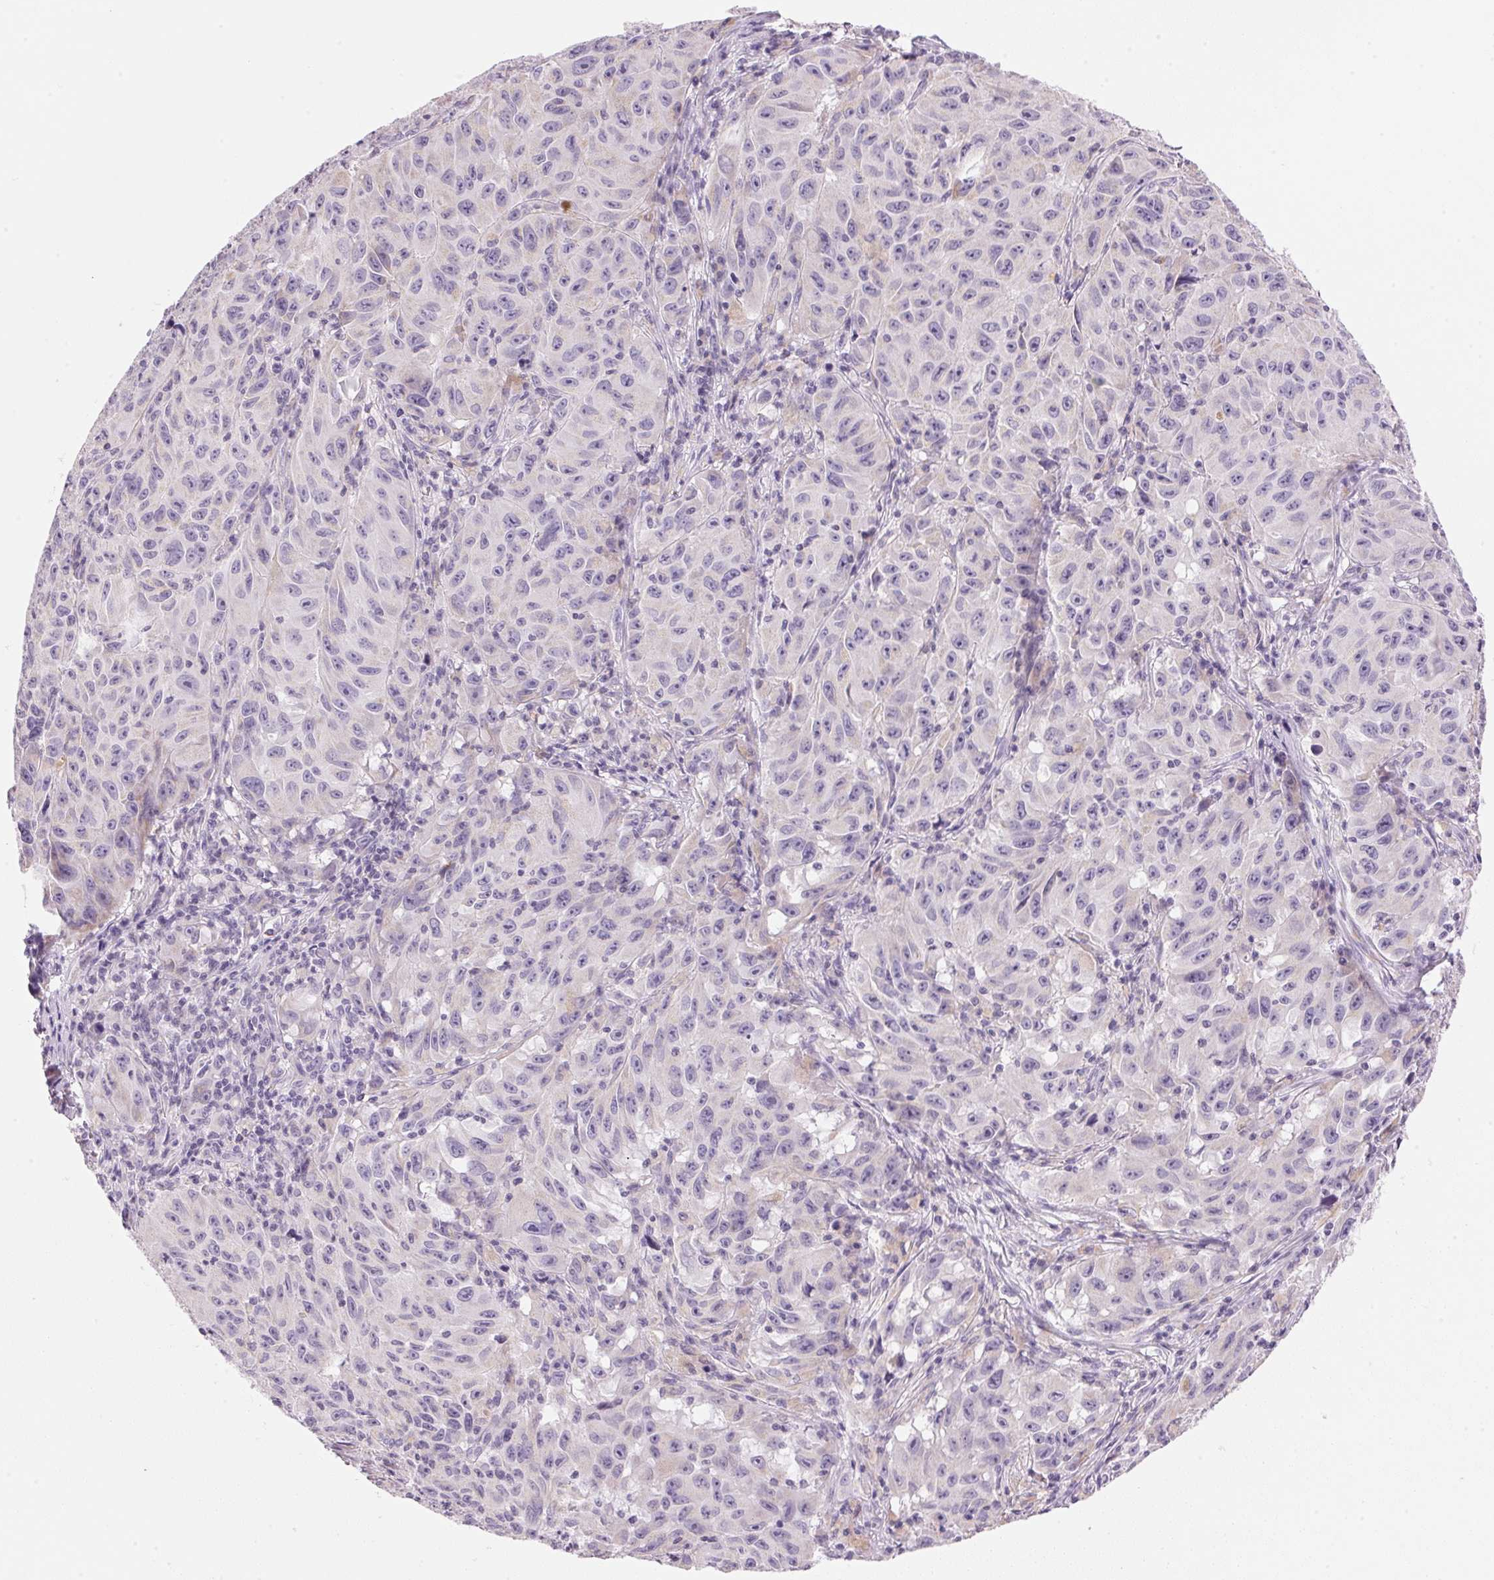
{"staining": {"intensity": "negative", "quantity": "none", "location": "none"}, "tissue": "melanoma", "cell_type": "Tumor cells", "image_type": "cancer", "snomed": [{"axis": "morphology", "description": "Malignant melanoma, NOS"}, {"axis": "topography", "description": "Vulva, labia, clitoris and Bartholin´s gland, NO"}], "caption": "This photomicrograph is of malignant melanoma stained with immunohistochemistry (IHC) to label a protein in brown with the nuclei are counter-stained blue. There is no staining in tumor cells. (DAB (3,3'-diaminobenzidine) IHC with hematoxylin counter stain).", "gene": "CYP11B1", "patient": {"sex": "female", "age": 75}}